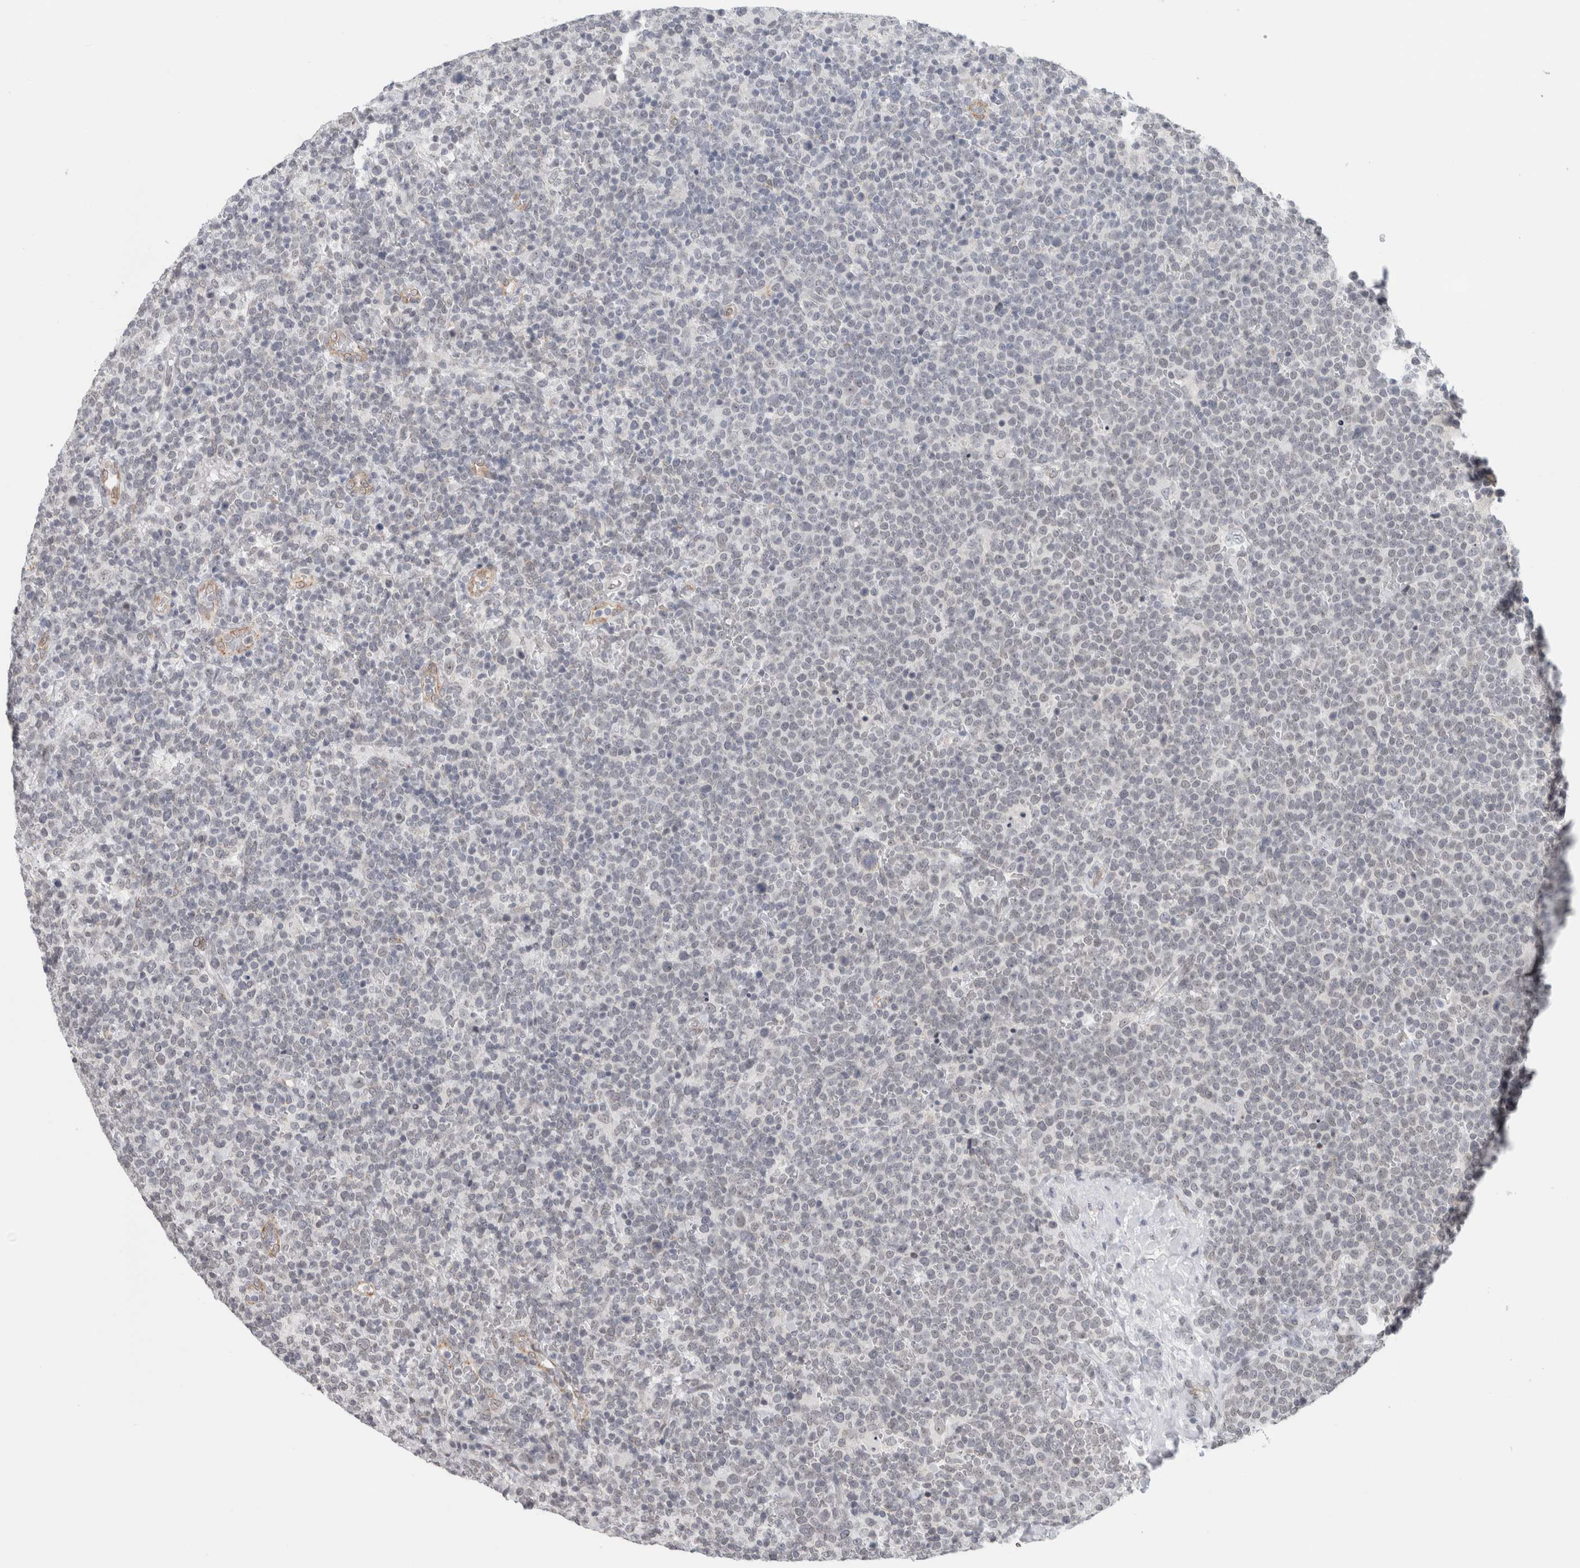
{"staining": {"intensity": "negative", "quantity": "none", "location": "none"}, "tissue": "lymphoma", "cell_type": "Tumor cells", "image_type": "cancer", "snomed": [{"axis": "morphology", "description": "Malignant lymphoma, non-Hodgkin's type, High grade"}, {"axis": "topography", "description": "Lymph node"}], "caption": "Immunohistochemistry micrograph of neoplastic tissue: human high-grade malignant lymphoma, non-Hodgkin's type stained with DAB (3,3'-diaminobenzidine) displays no significant protein staining in tumor cells. Brightfield microscopy of immunohistochemistry (IHC) stained with DAB (3,3'-diaminobenzidine) (brown) and hematoxylin (blue), captured at high magnification.", "gene": "RBMX2", "patient": {"sex": "male", "age": 61}}